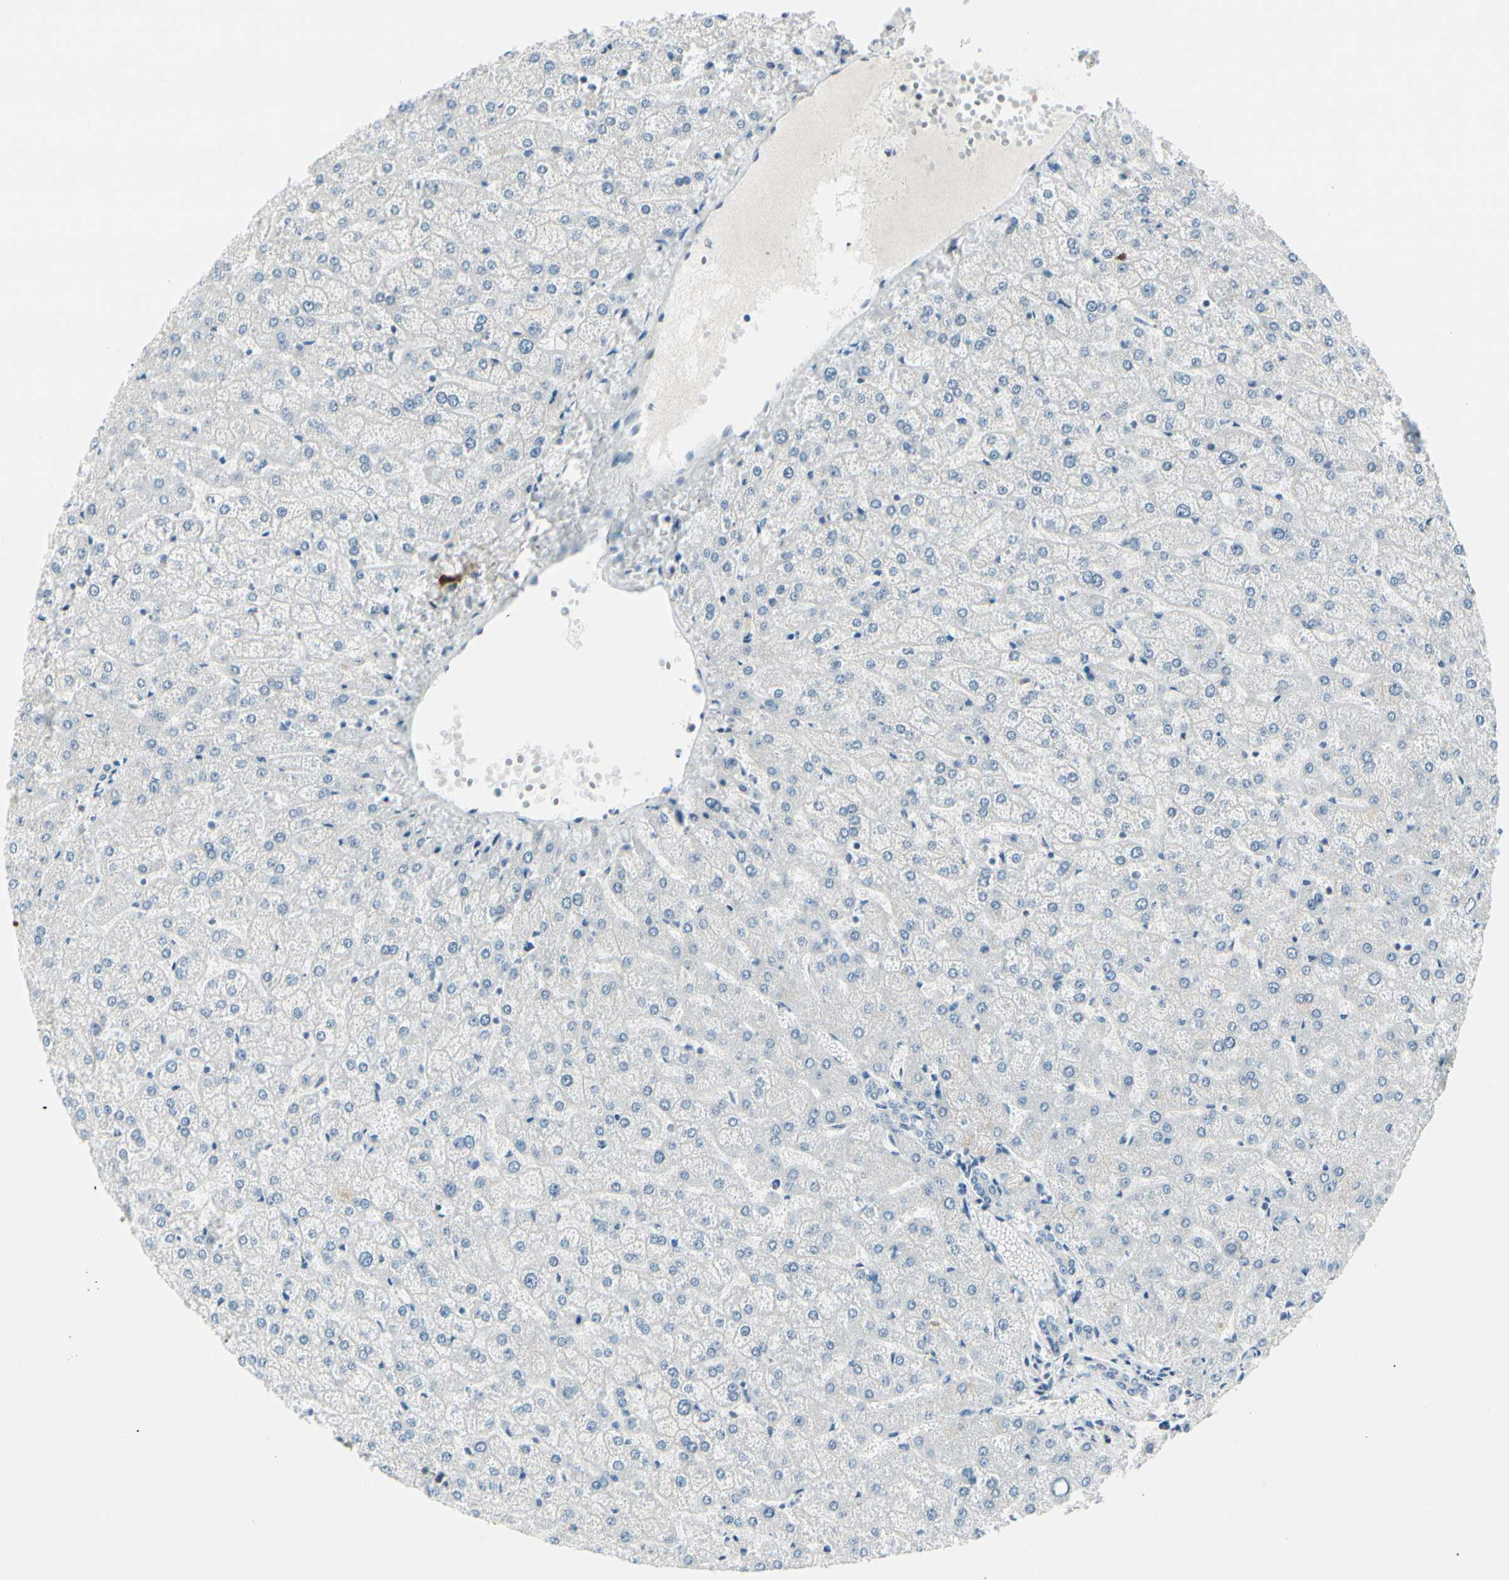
{"staining": {"intensity": "negative", "quantity": "none", "location": "none"}, "tissue": "liver", "cell_type": "Cholangiocytes", "image_type": "normal", "snomed": [{"axis": "morphology", "description": "Normal tissue, NOS"}, {"axis": "topography", "description": "Liver"}], "caption": "High magnification brightfield microscopy of unremarkable liver stained with DAB (brown) and counterstained with hematoxylin (blue): cholangiocytes show no significant positivity. Brightfield microscopy of immunohistochemistry (IHC) stained with DAB (3,3'-diaminobenzidine) (brown) and hematoxylin (blue), captured at high magnification.", "gene": "TRAF1", "patient": {"sex": "female", "age": 32}}